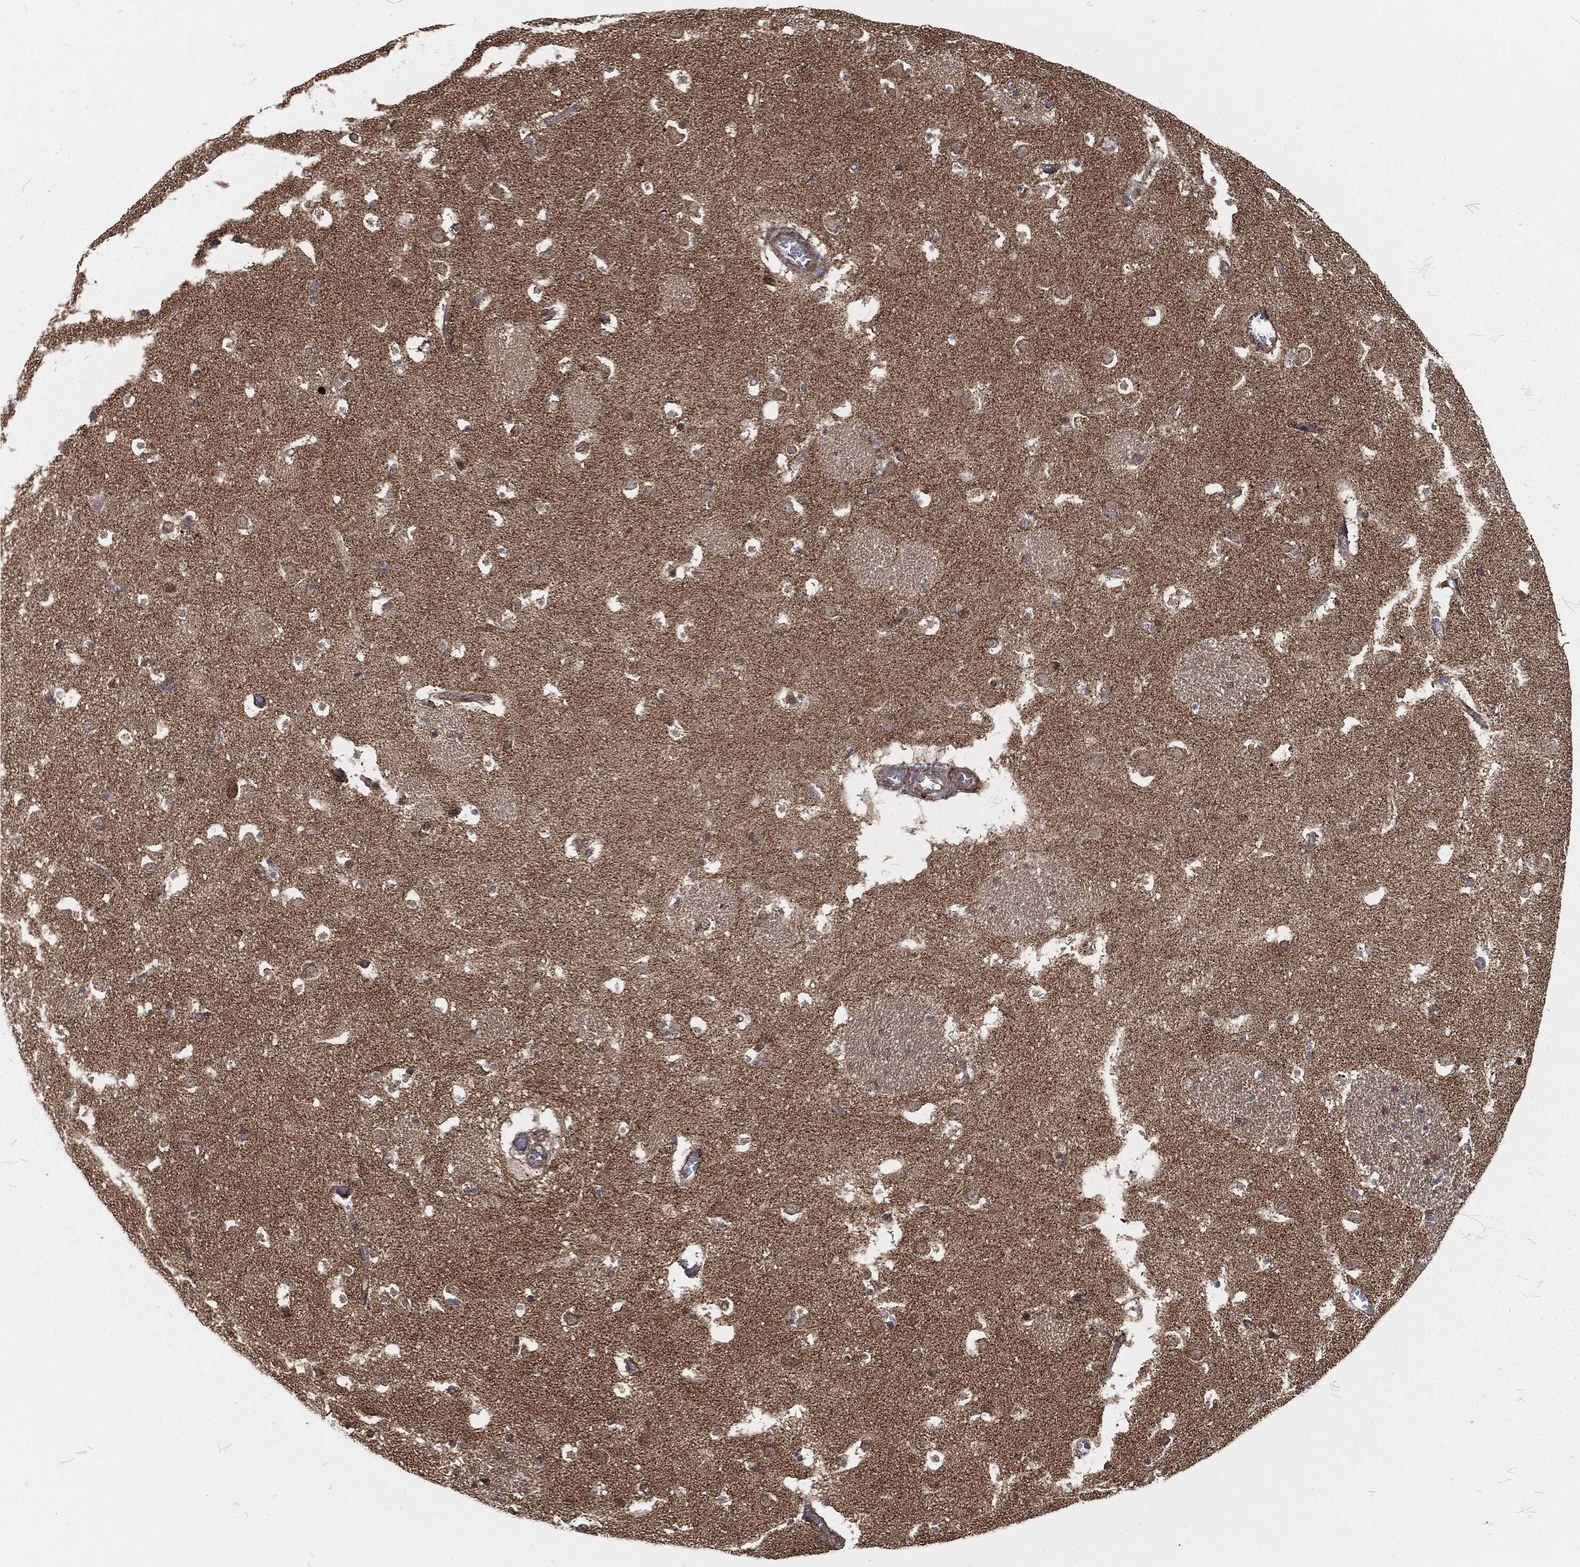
{"staining": {"intensity": "negative", "quantity": "none", "location": "none"}, "tissue": "caudate", "cell_type": "Glial cells", "image_type": "normal", "snomed": [{"axis": "morphology", "description": "Normal tissue, NOS"}, {"axis": "topography", "description": "Lateral ventricle wall"}], "caption": "Immunohistochemical staining of unremarkable caudate reveals no significant expression in glial cells.", "gene": "RFTN1", "patient": {"sex": "female", "age": 42}}